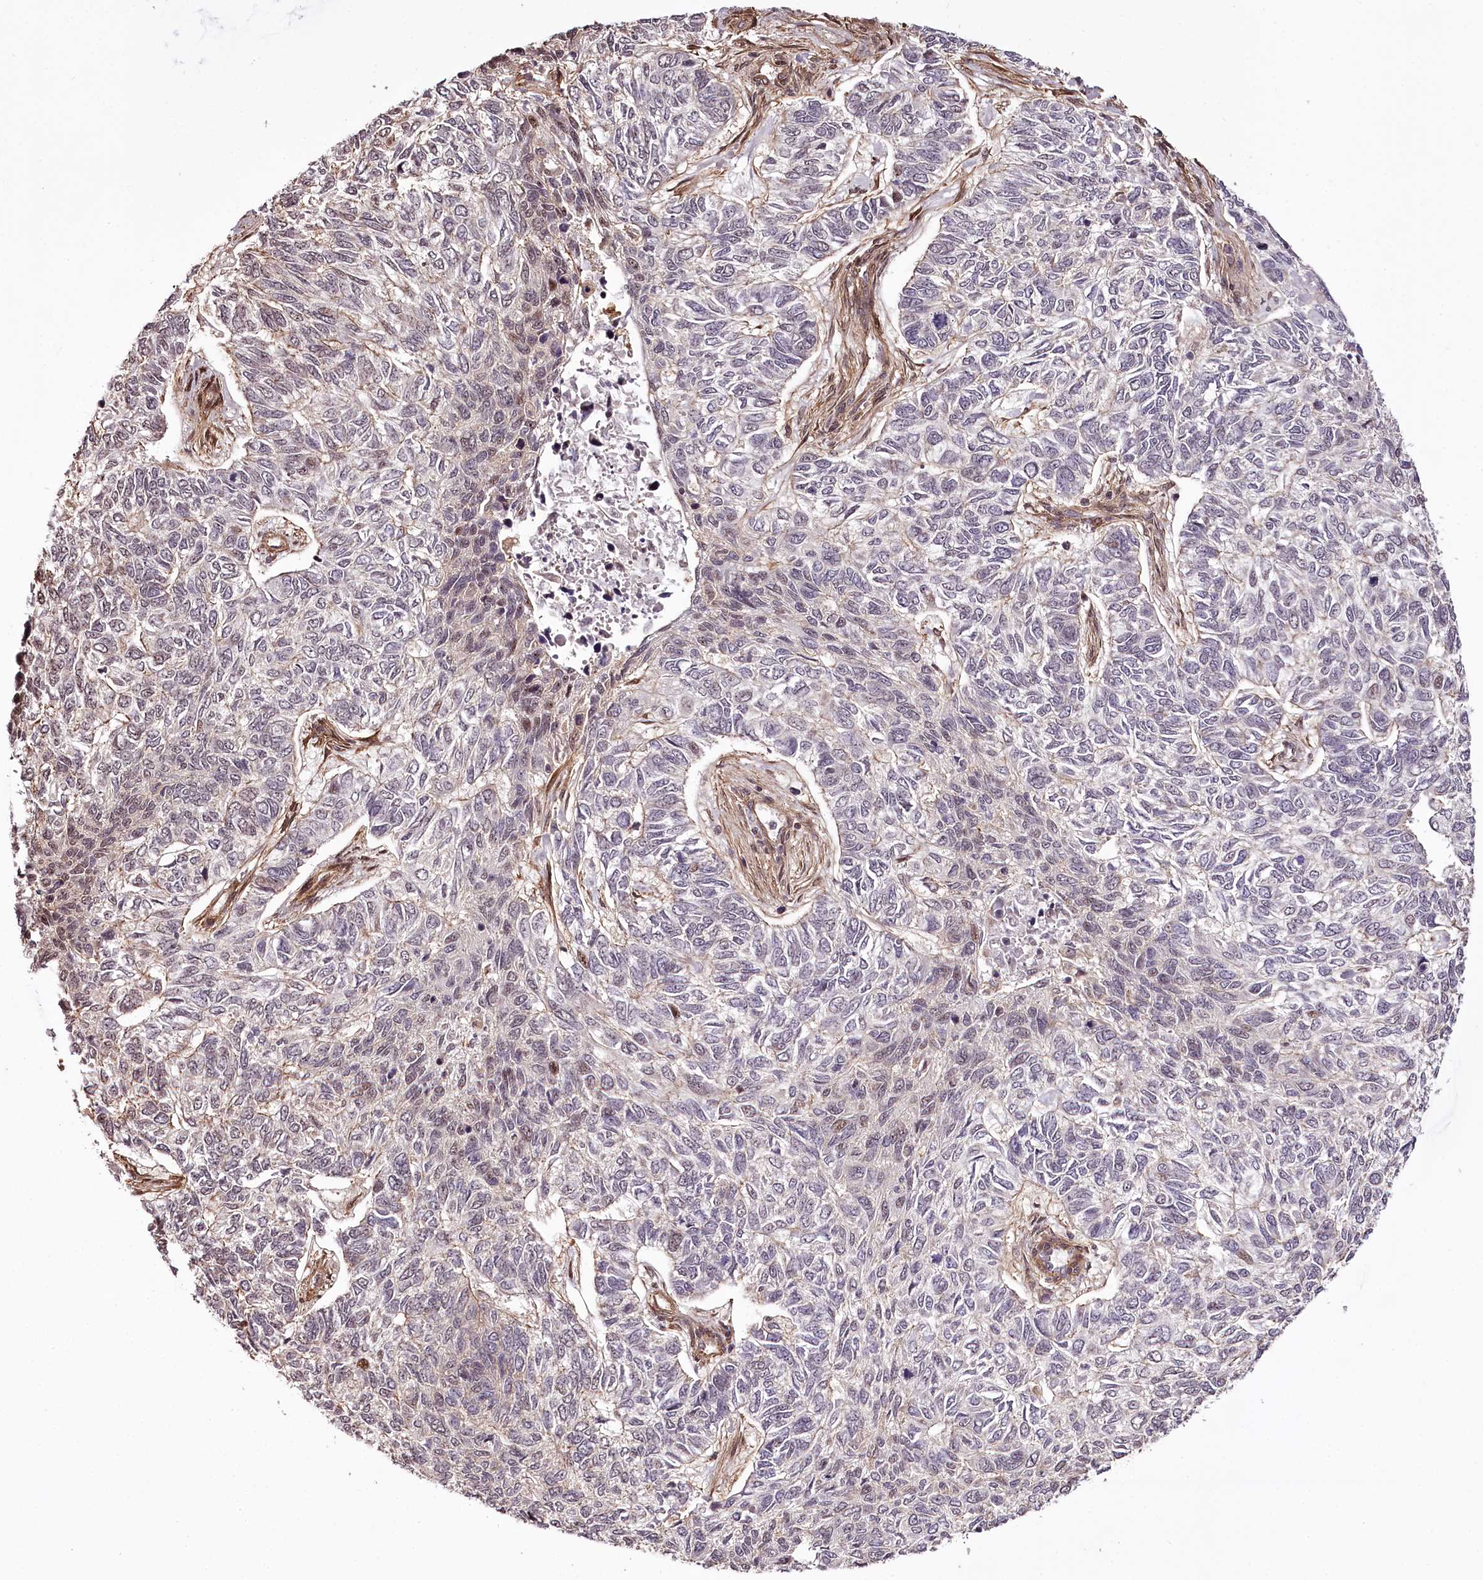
{"staining": {"intensity": "moderate", "quantity": "<25%", "location": "nuclear"}, "tissue": "skin cancer", "cell_type": "Tumor cells", "image_type": "cancer", "snomed": [{"axis": "morphology", "description": "Basal cell carcinoma"}, {"axis": "topography", "description": "Skin"}], "caption": "A micrograph of human skin basal cell carcinoma stained for a protein shows moderate nuclear brown staining in tumor cells.", "gene": "TTC33", "patient": {"sex": "female", "age": 65}}